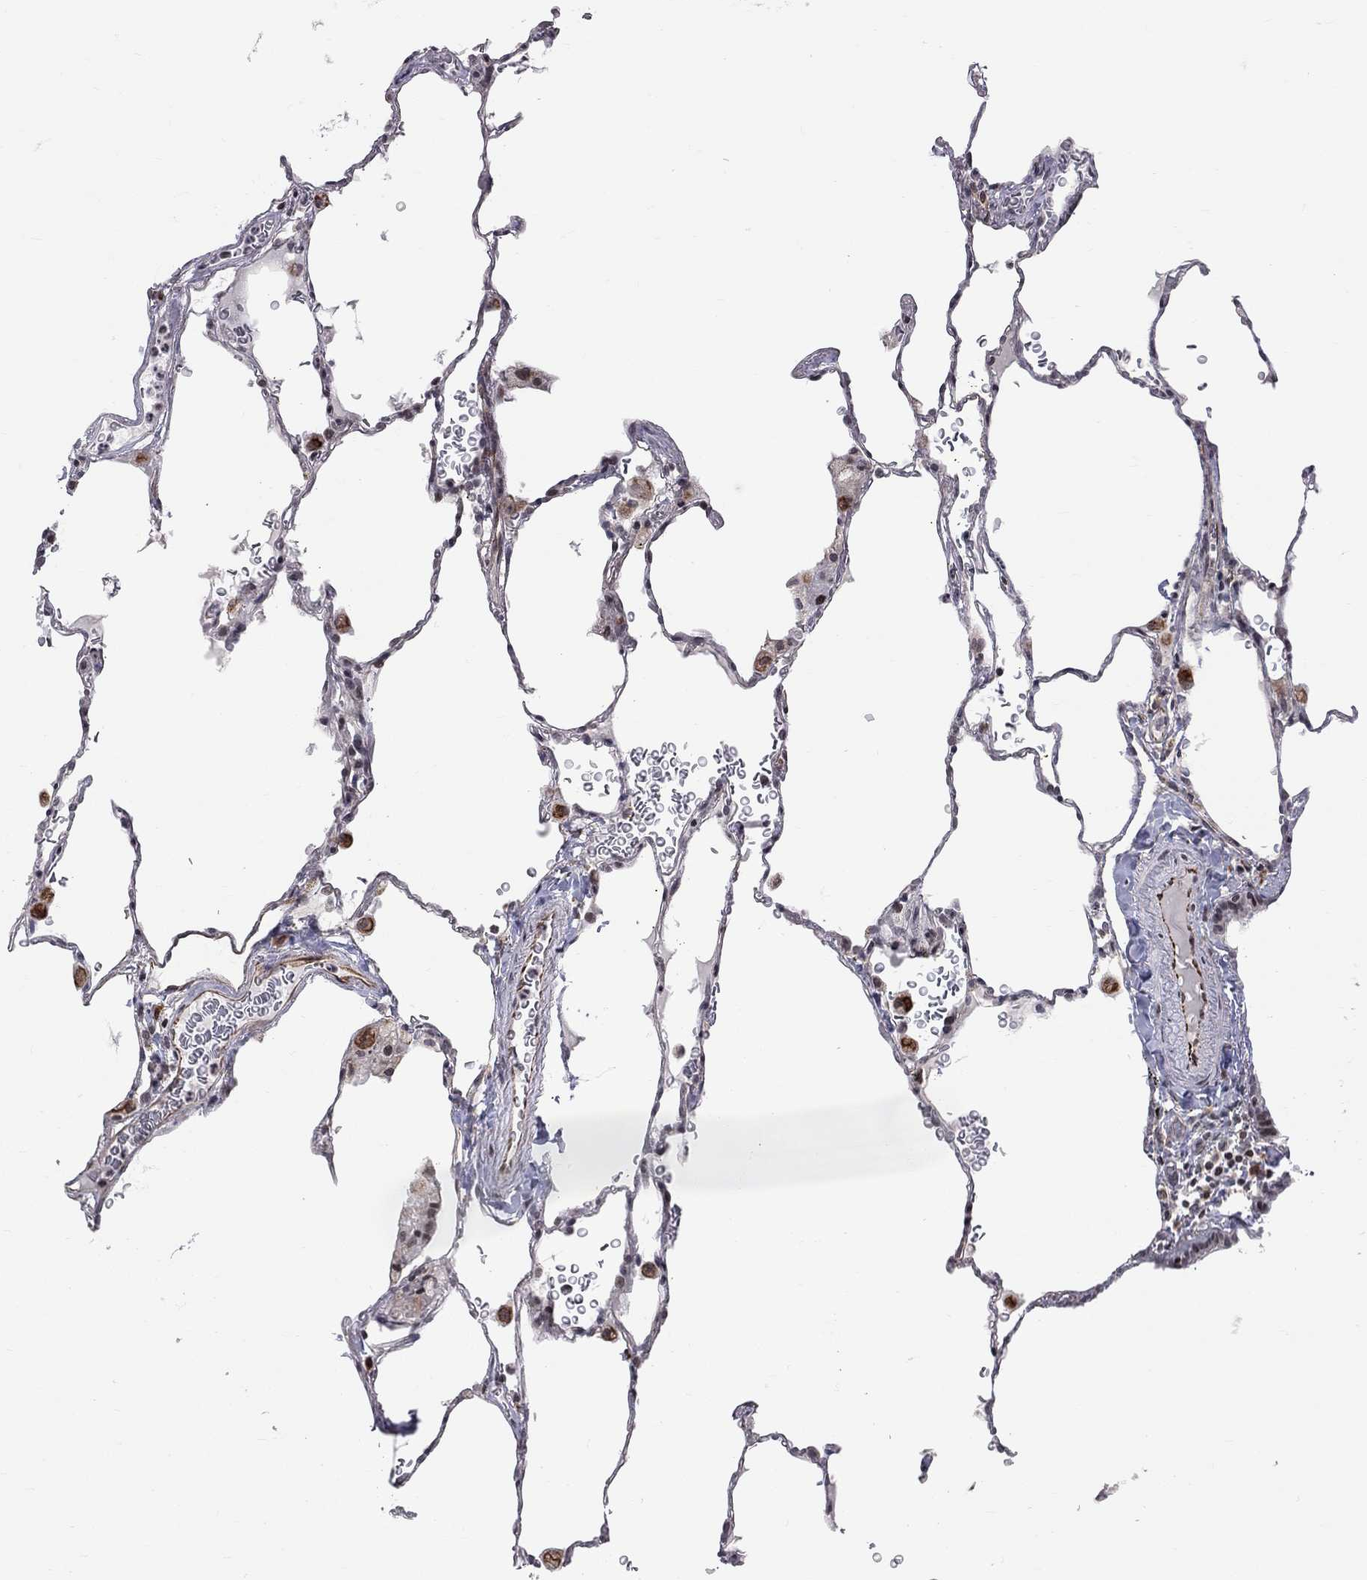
{"staining": {"intensity": "negative", "quantity": "none", "location": "none"}, "tissue": "lung", "cell_type": "Alveolar cells", "image_type": "normal", "snomed": [{"axis": "morphology", "description": "Normal tissue, NOS"}, {"axis": "morphology", "description": "Adenocarcinoma, metastatic, NOS"}, {"axis": "topography", "description": "Lung"}], "caption": "Immunohistochemistry histopathology image of benign lung: human lung stained with DAB (3,3'-diaminobenzidine) demonstrates no significant protein expression in alveolar cells.", "gene": "MTNR1B", "patient": {"sex": "male", "age": 45}}